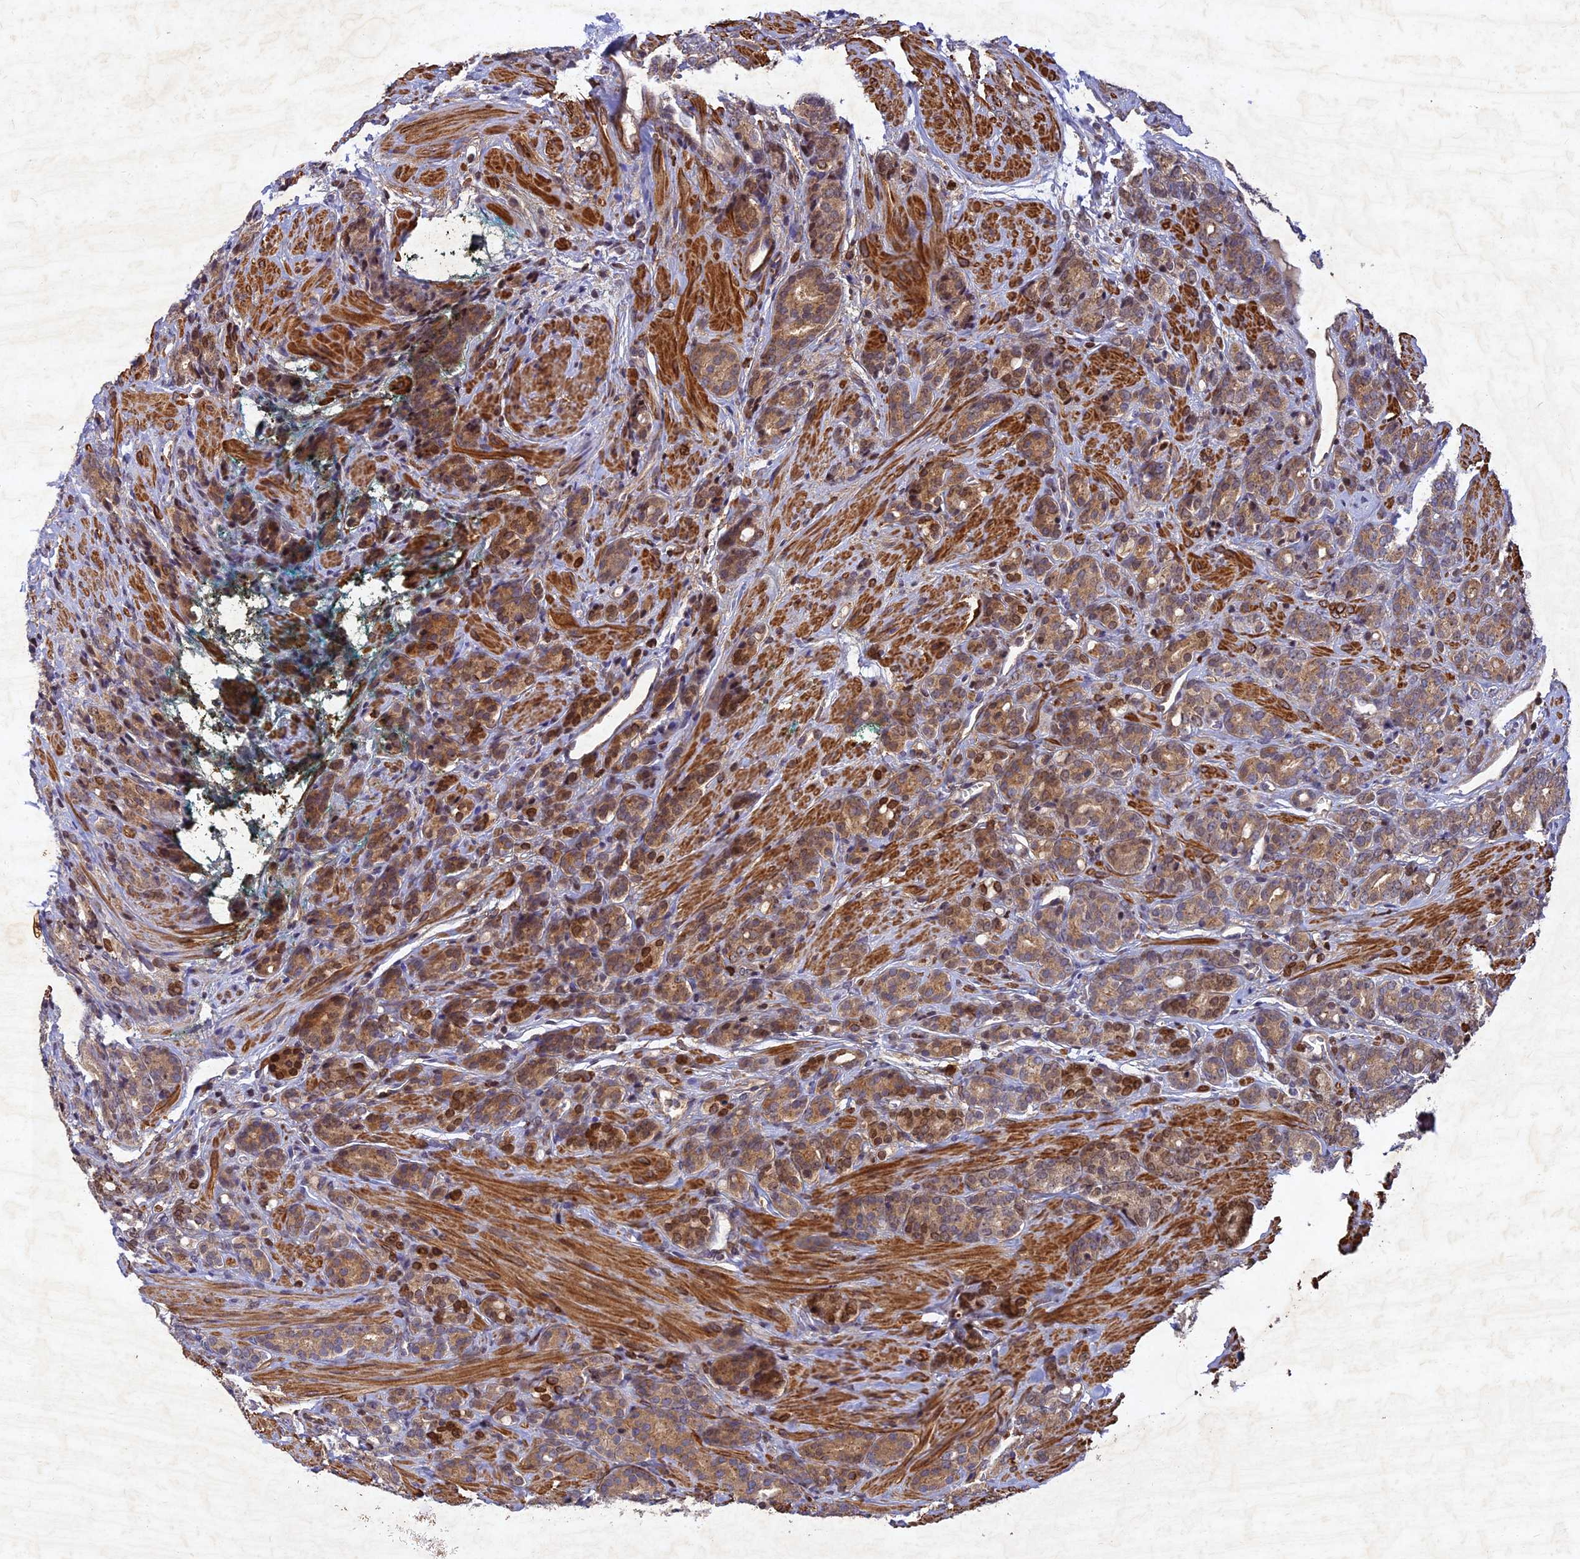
{"staining": {"intensity": "moderate", "quantity": "25%-75%", "location": "cytoplasmic/membranous,nuclear"}, "tissue": "prostate cancer", "cell_type": "Tumor cells", "image_type": "cancer", "snomed": [{"axis": "morphology", "description": "Adenocarcinoma, High grade"}, {"axis": "topography", "description": "Prostate"}], "caption": "The immunohistochemical stain shows moderate cytoplasmic/membranous and nuclear expression in tumor cells of prostate cancer tissue.", "gene": "RELCH", "patient": {"sex": "male", "age": 62}}